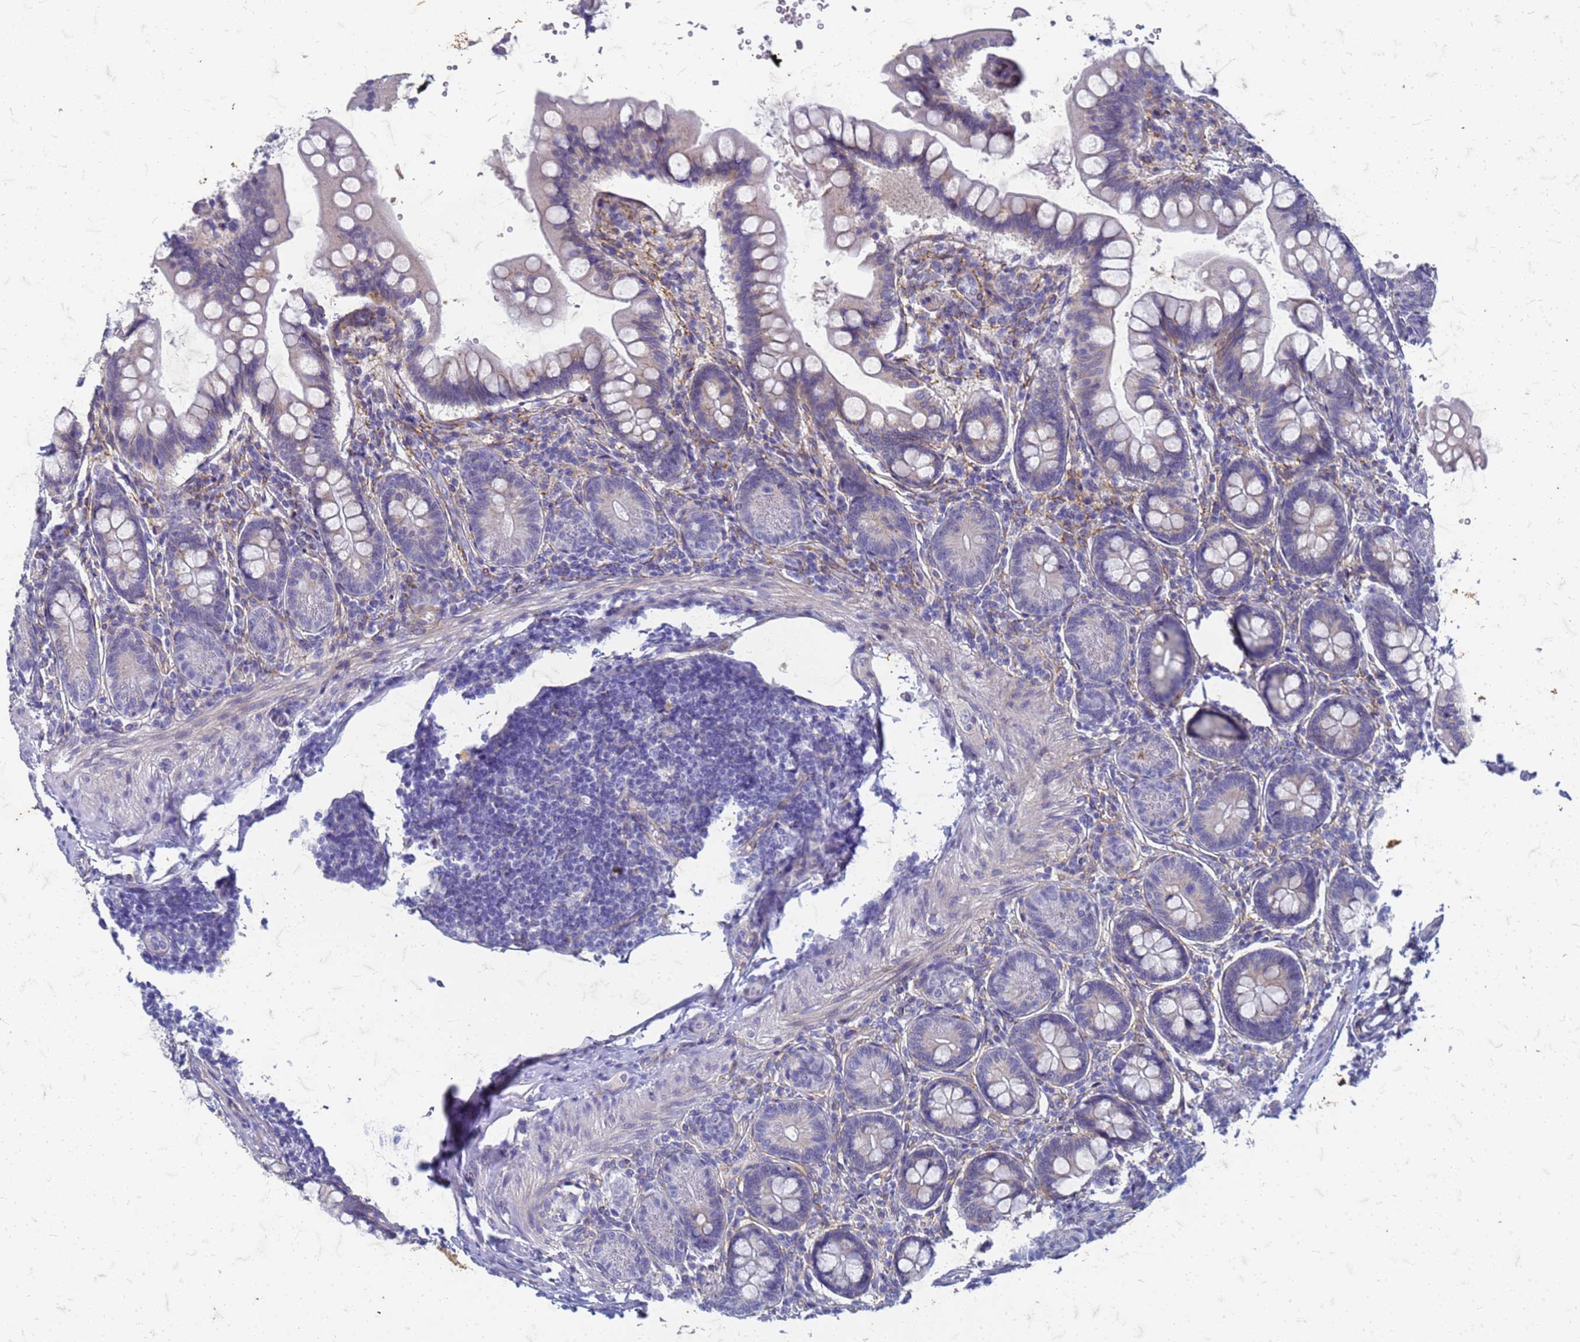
{"staining": {"intensity": "negative", "quantity": "none", "location": "none"}, "tissue": "small intestine", "cell_type": "Glandular cells", "image_type": "normal", "snomed": [{"axis": "morphology", "description": "Normal tissue, NOS"}, {"axis": "topography", "description": "Small intestine"}], "caption": "Immunohistochemistry histopathology image of benign human small intestine stained for a protein (brown), which demonstrates no staining in glandular cells.", "gene": "TRIM64B", "patient": {"sex": "male", "age": 7}}